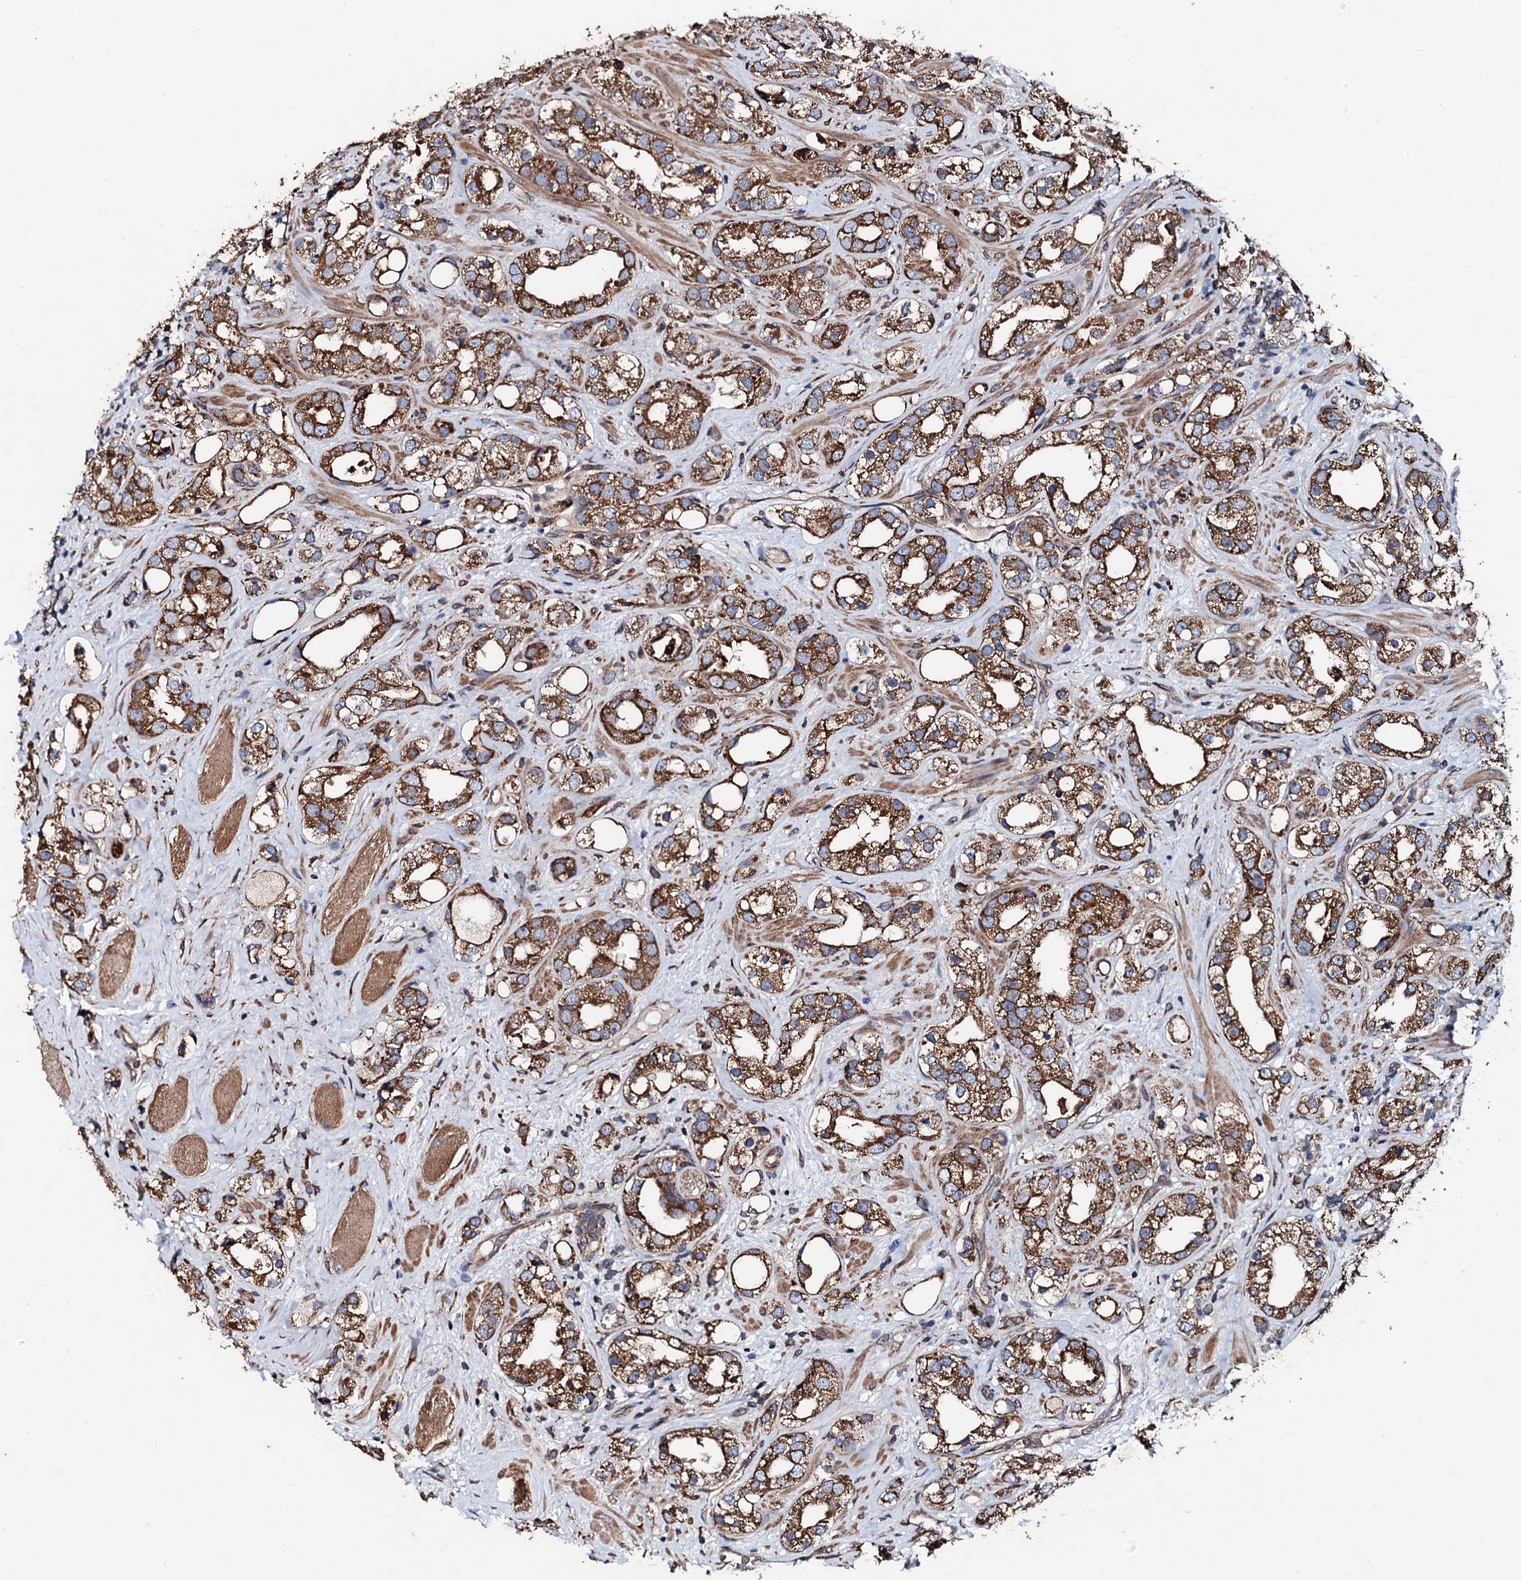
{"staining": {"intensity": "strong", "quantity": ">75%", "location": "cytoplasmic/membranous"}, "tissue": "prostate cancer", "cell_type": "Tumor cells", "image_type": "cancer", "snomed": [{"axis": "morphology", "description": "Adenocarcinoma, NOS"}, {"axis": "topography", "description": "Prostate"}], "caption": "This is an image of immunohistochemistry staining of prostate adenocarcinoma, which shows strong staining in the cytoplasmic/membranous of tumor cells.", "gene": "CKAP5", "patient": {"sex": "male", "age": 79}}